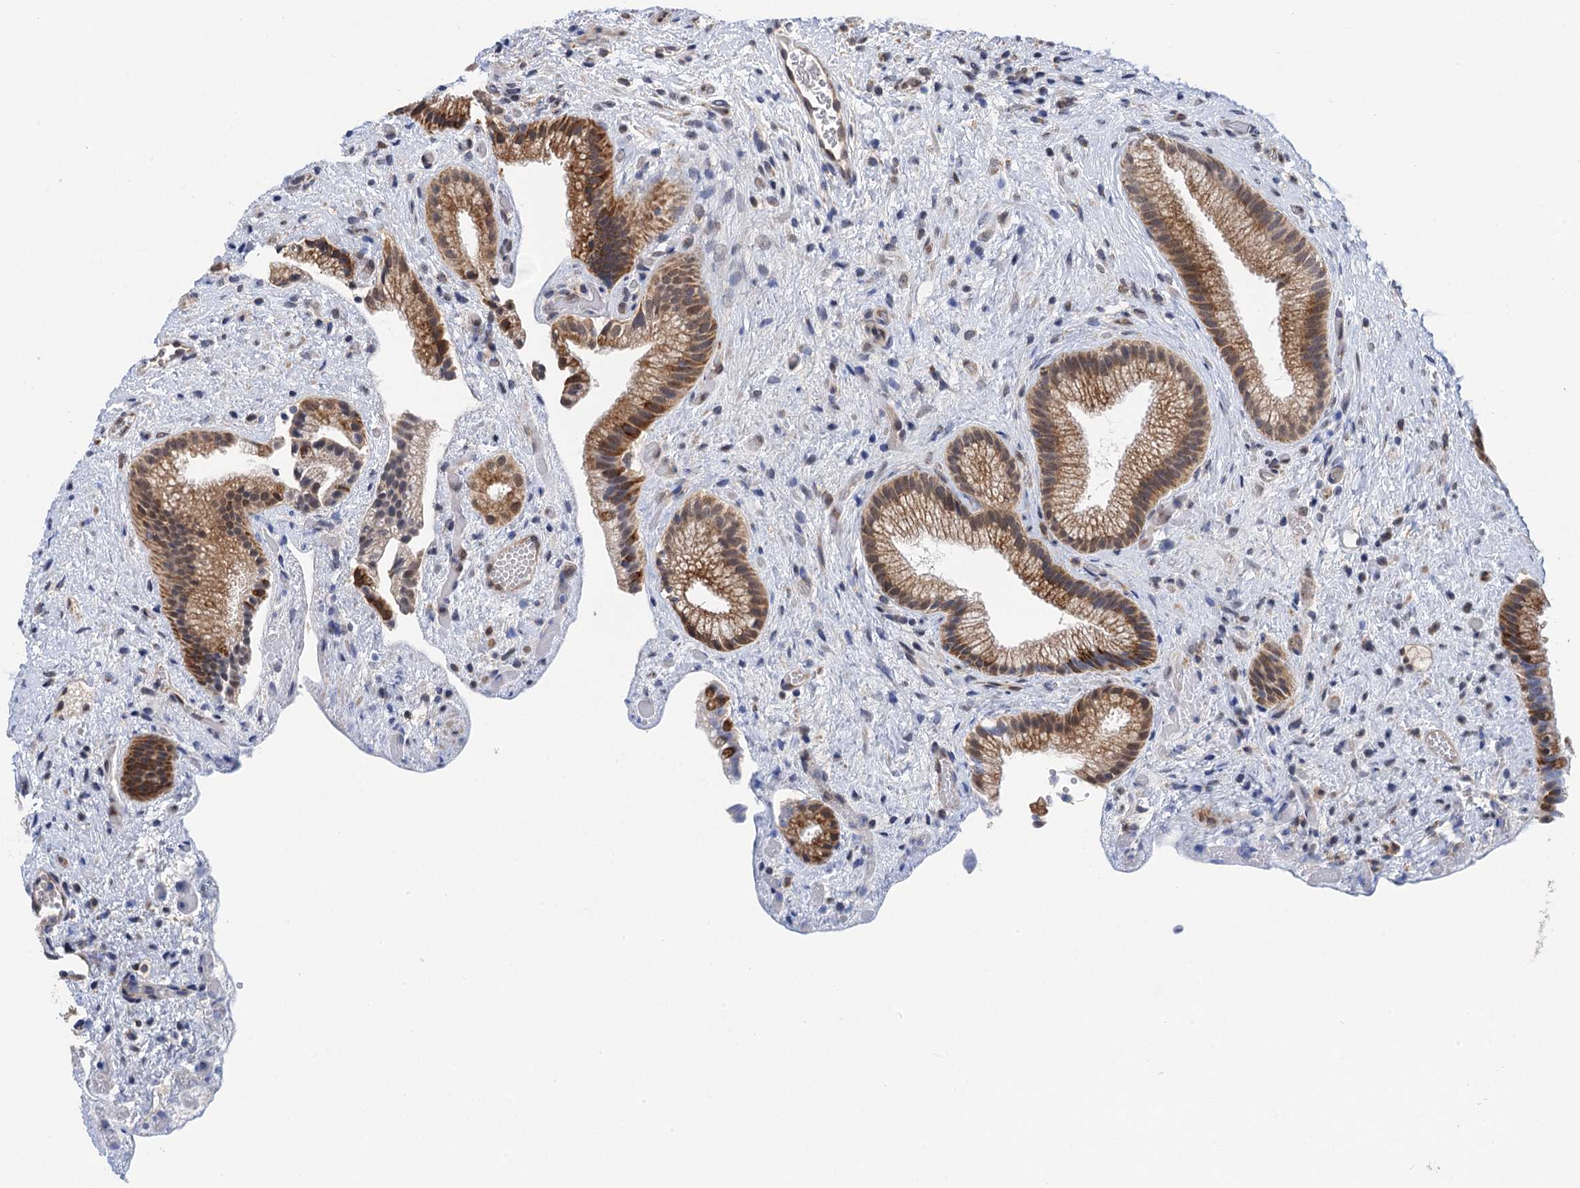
{"staining": {"intensity": "moderate", "quantity": ">75%", "location": "cytoplasmic/membranous"}, "tissue": "gallbladder", "cell_type": "Glandular cells", "image_type": "normal", "snomed": [{"axis": "morphology", "description": "Normal tissue, NOS"}, {"axis": "morphology", "description": "Inflammation, NOS"}, {"axis": "topography", "description": "Gallbladder"}], "caption": "This photomicrograph reveals IHC staining of normal human gallbladder, with medium moderate cytoplasmic/membranous expression in about >75% of glandular cells.", "gene": "CMPK2", "patient": {"sex": "male", "age": 51}}